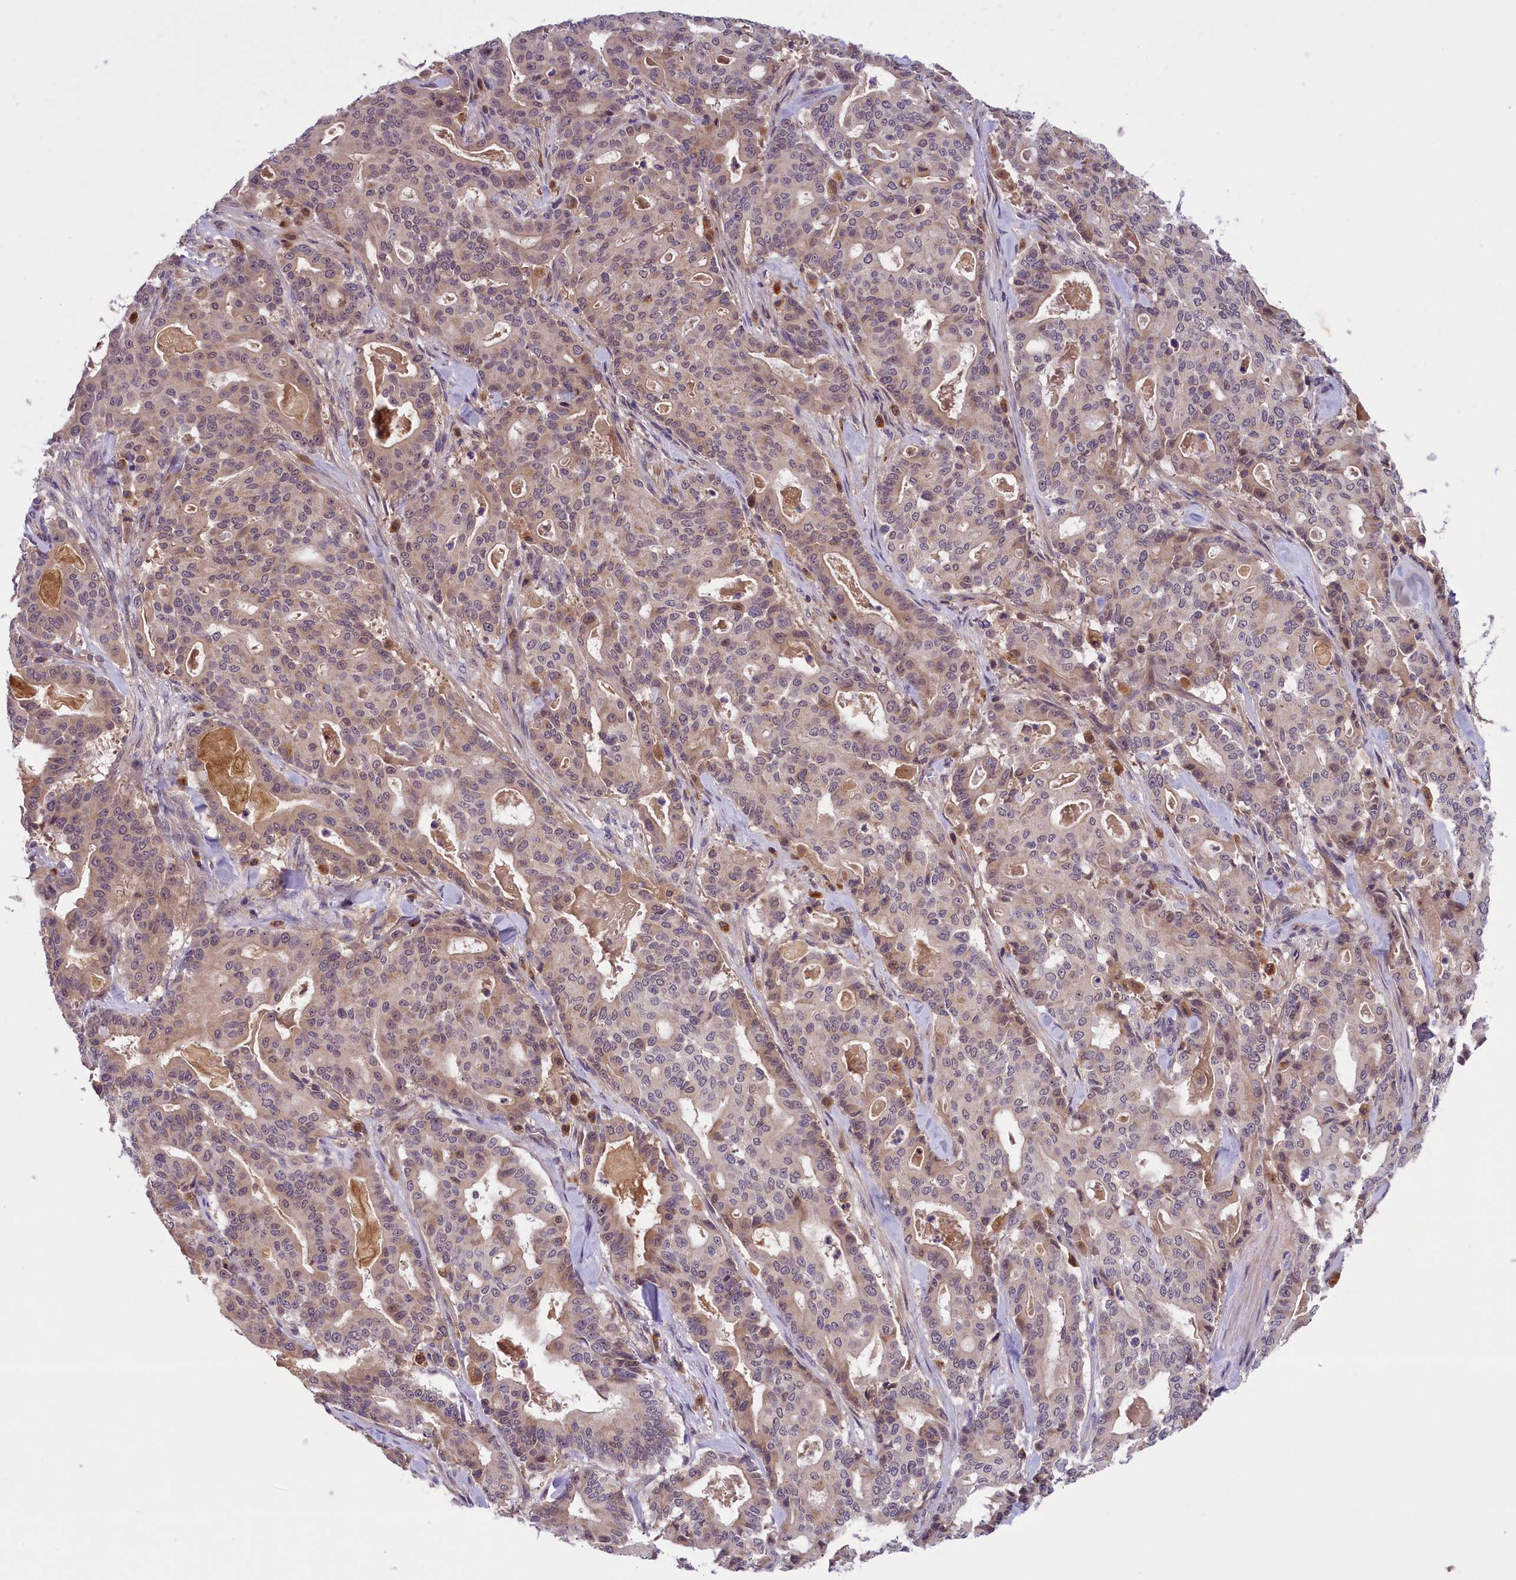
{"staining": {"intensity": "weak", "quantity": "25%-75%", "location": "cytoplasmic/membranous"}, "tissue": "pancreatic cancer", "cell_type": "Tumor cells", "image_type": "cancer", "snomed": [{"axis": "morphology", "description": "Adenocarcinoma, NOS"}, {"axis": "topography", "description": "Pancreas"}], "caption": "A photomicrograph showing weak cytoplasmic/membranous staining in about 25%-75% of tumor cells in pancreatic cancer (adenocarcinoma), as visualized by brown immunohistochemical staining.", "gene": "STYX", "patient": {"sex": "male", "age": 63}}